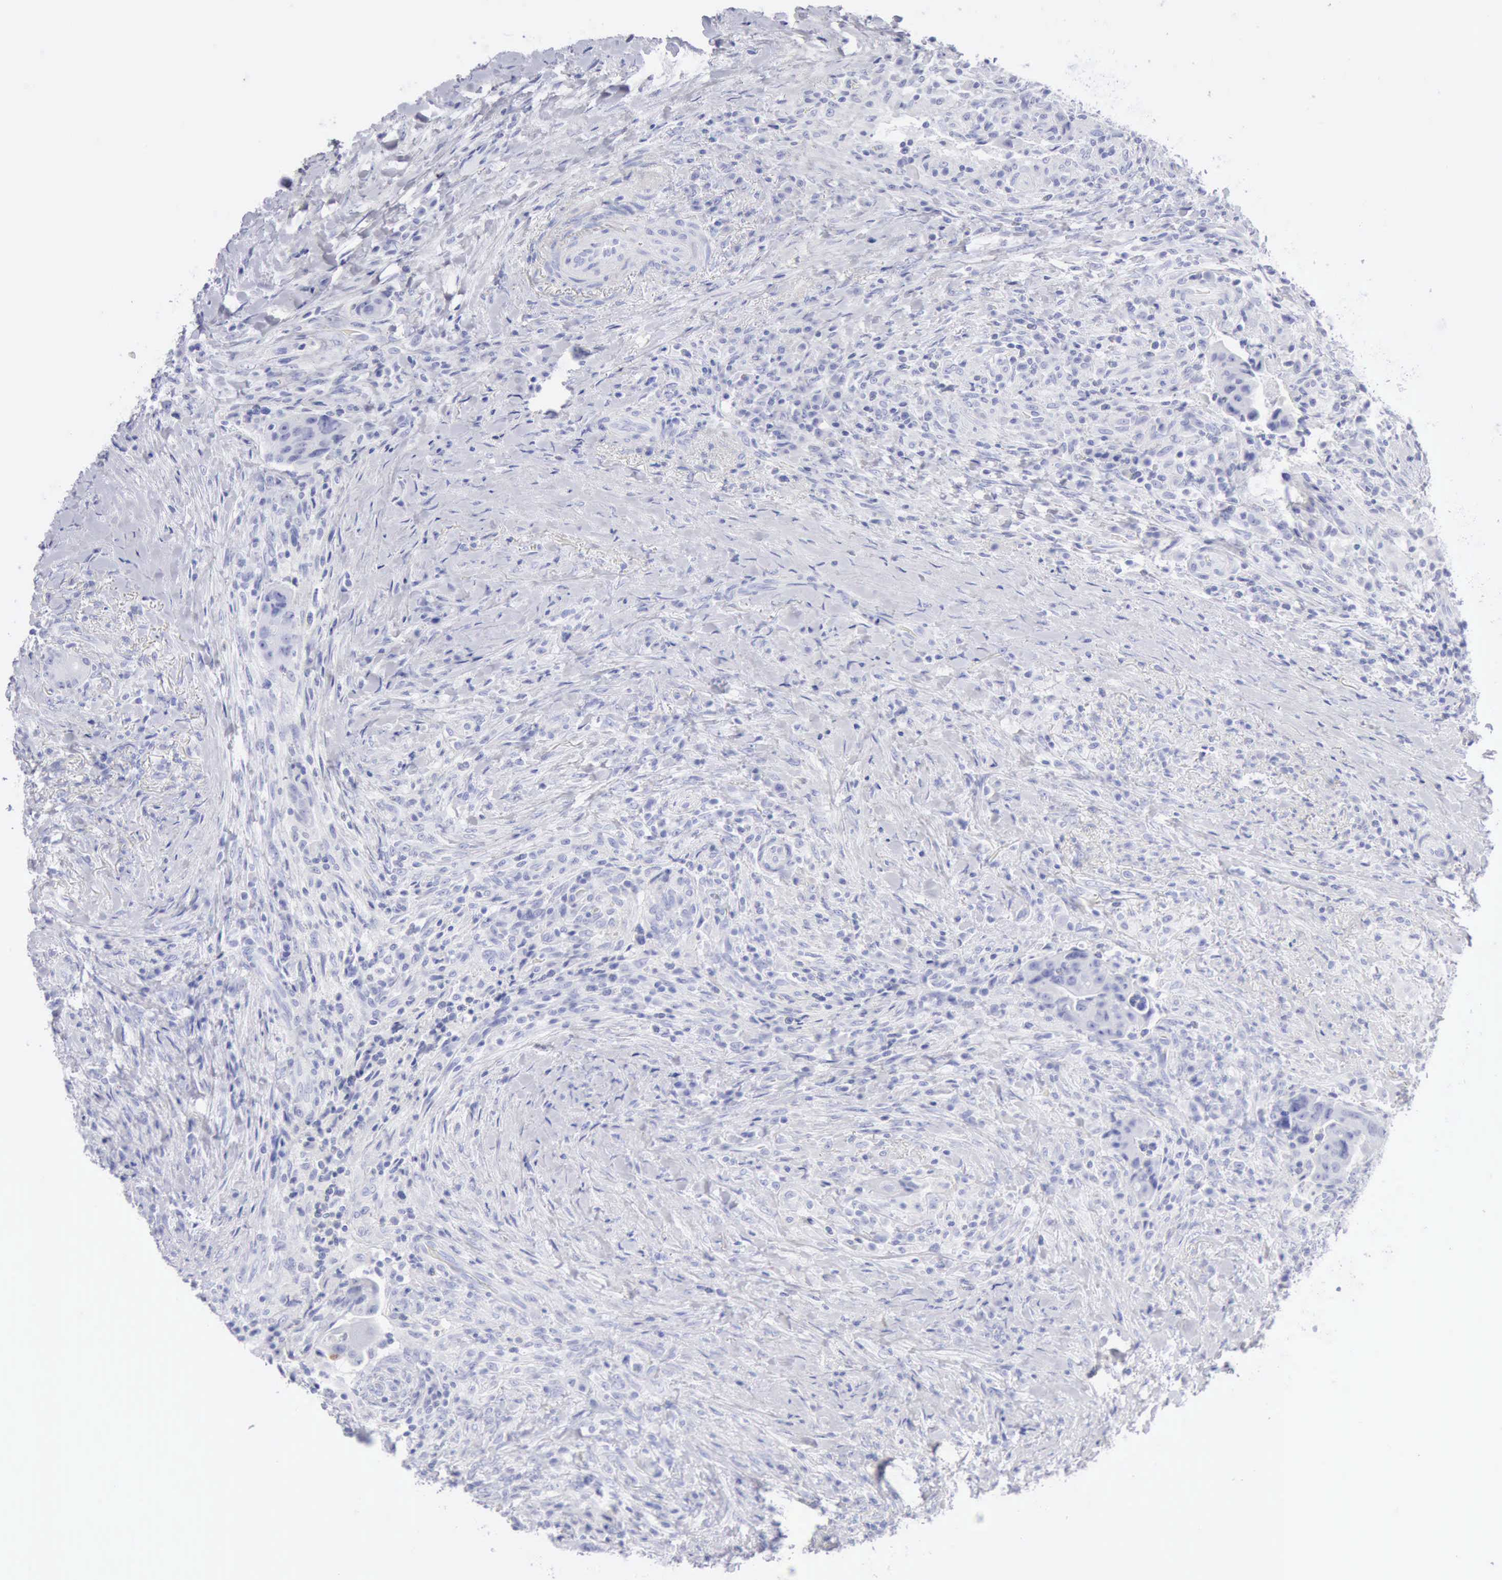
{"staining": {"intensity": "negative", "quantity": "none", "location": "none"}, "tissue": "colorectal cancer", "cell_type": "Tumor cells", "image_type": "cancer", "snomed": [{"axis": "morphology", "description": "Adenocarcinoma, NOS"}, {"axis": "topography", "description": "Rectum"}], "caption": "Immunohistochemical staining of human adenocarcinoma (colorectal) exhibits no significant staining in tumor cells.", "gene": "KRT5", "patient": {"sex": "female", "age": 71}}